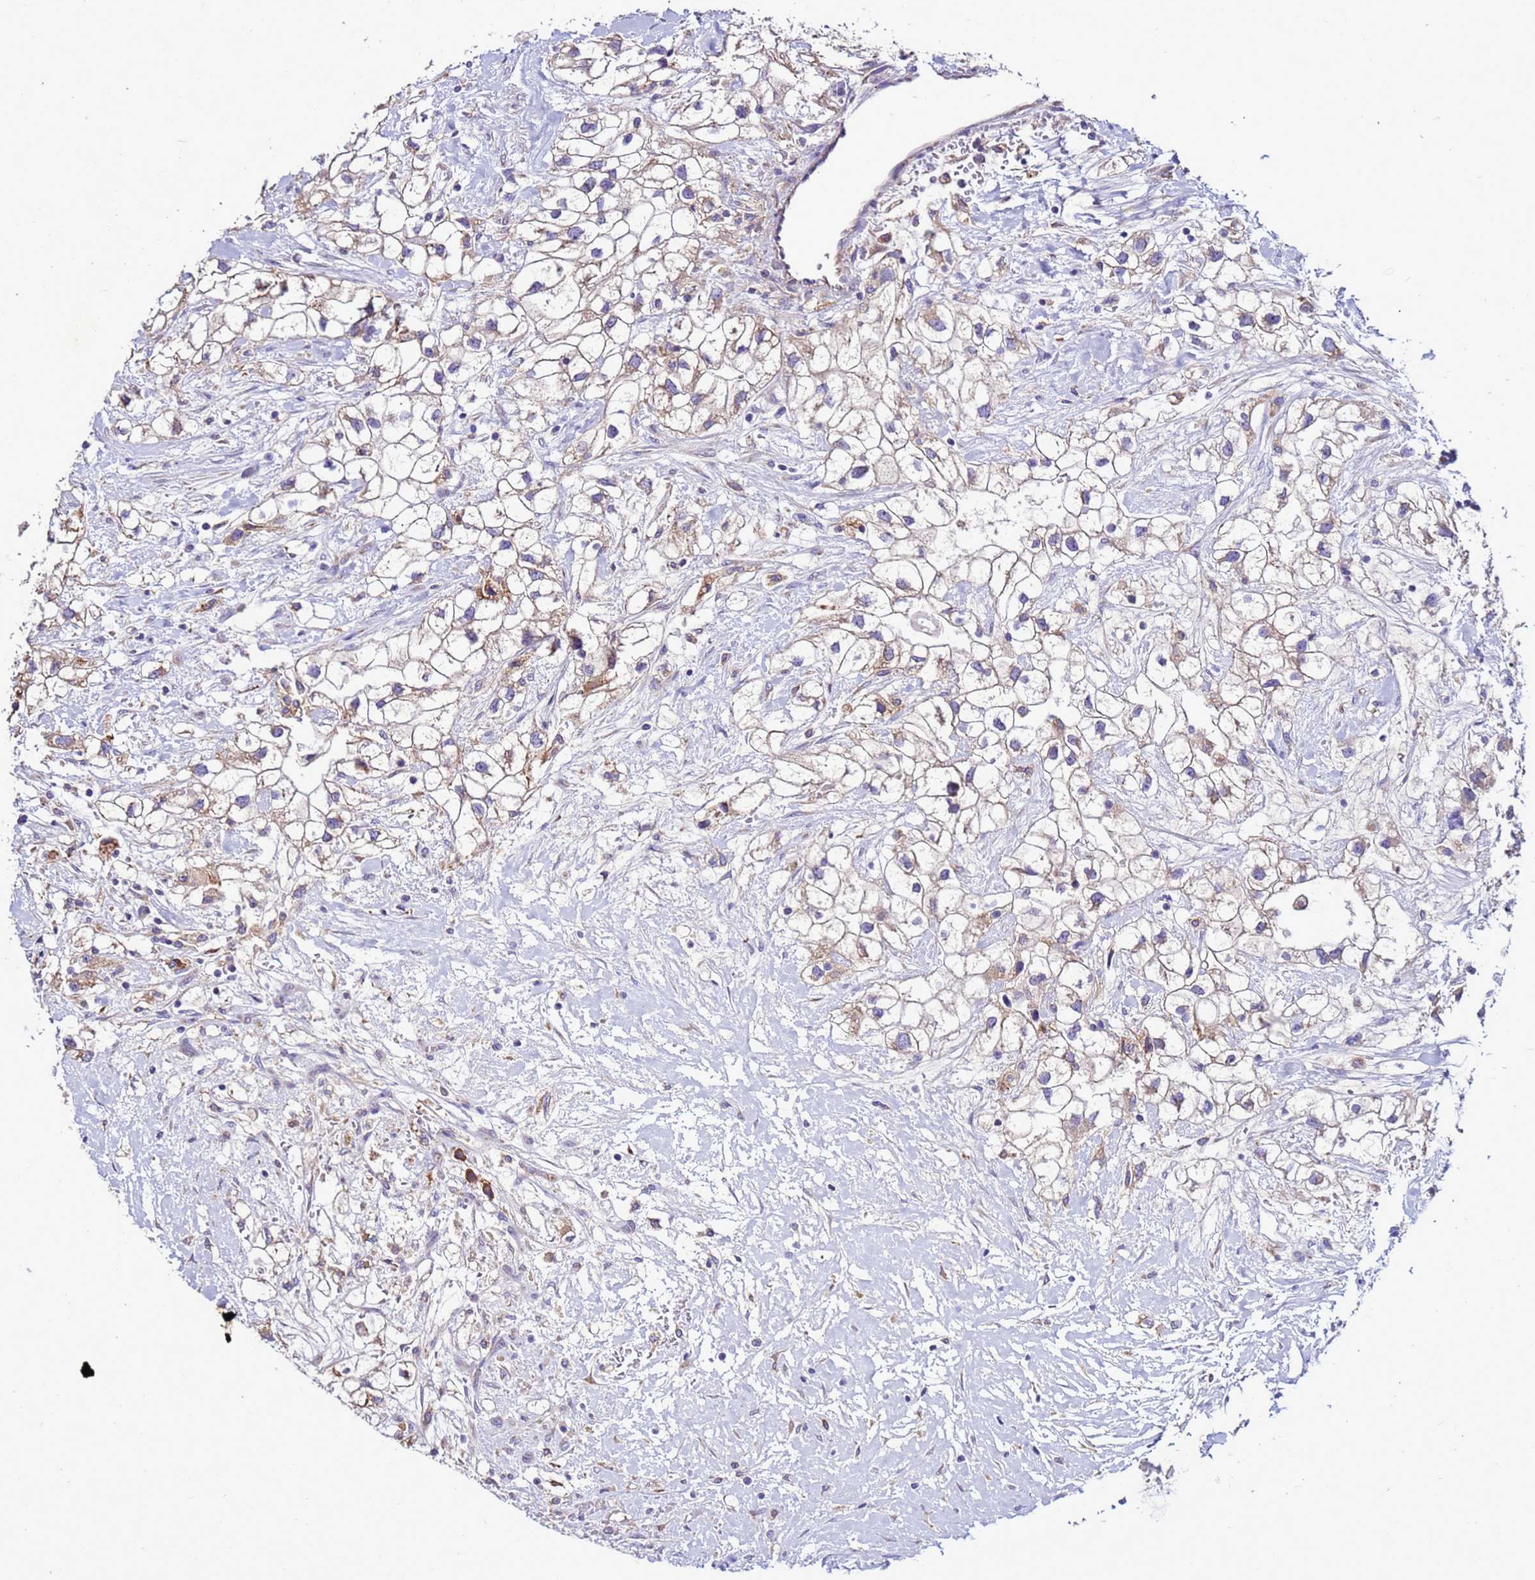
{"staining": {"intensity": "weak", "quantity": "25%-75%", "location": "cytoplasmic/membranous"}, "tissue": "renal cancer", "cell_type": "Tumor cells", "image_type": "cancer", "snomed": [{"axis": "morphology", "description": "Adenocarcinoma, NOS"}, {"axis": "topography", "description": "Kidney"}], "caption": "This micrograph shows renal cancer (adenocarcinoma) stained with immunohistochemistry to label a protein in brown. The cytoplasmic/membranous of tumor cells show weak positivity for the protein. Nuclei are counter-stained blue.", "gene": "ANTKMT", "patient": {"sex": "male", "age": 59}}